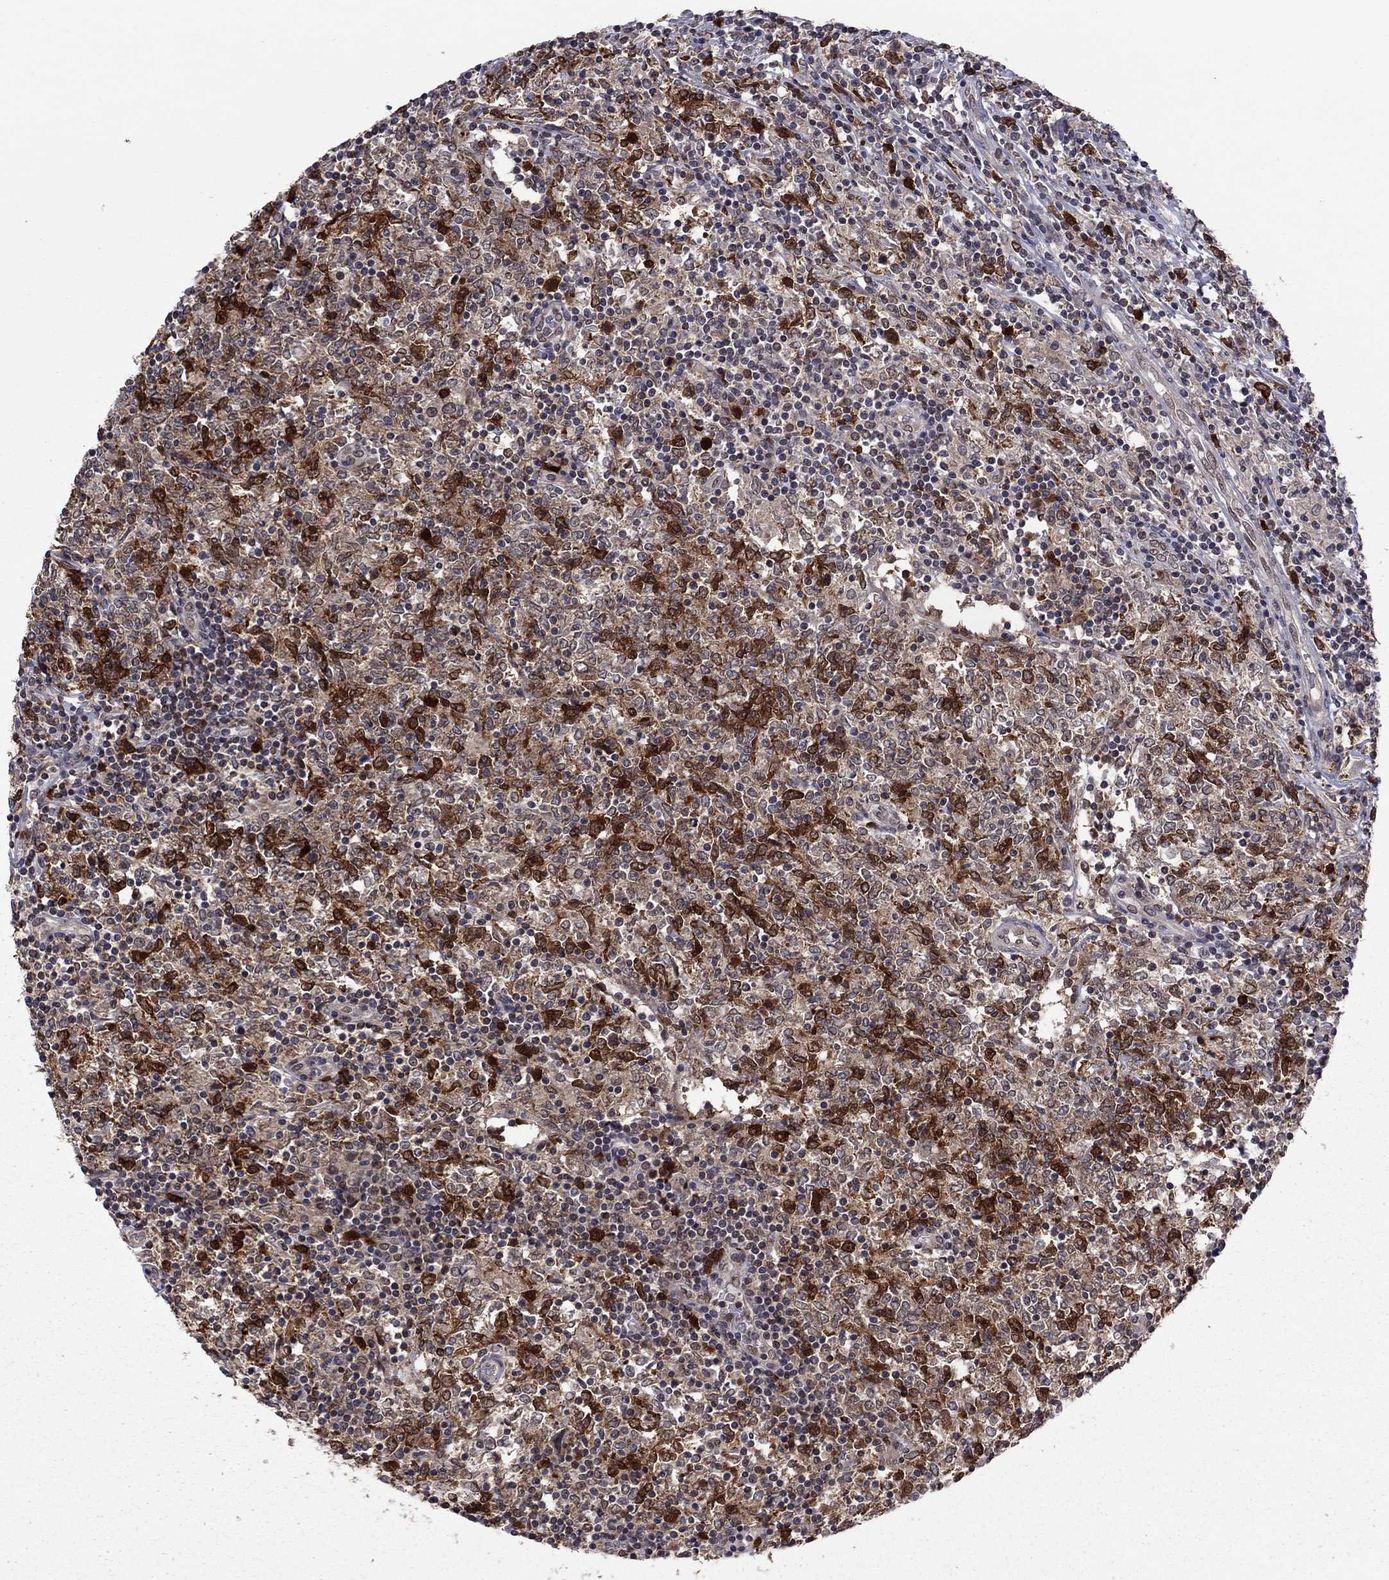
{"staining": {"intensity": "strong", "quantity": "25%-75%", "location": "cytoplasmic/membranous"}, "tissue": "lymphoma", "cell_type": "Tumor cells", "image_type": "cancer", "snomed": [{"axis": "morphology", "description": "Malignant lymphoma, non-Hodgkin's type, High grade"}, {"axis": "topography", "description": "Lymph node"}], "caption": "A high-resolution image shows immunohistochemistry staining of high-grade malignant lymphoma, non-Hodgkin's type, which shows strong cytoplasmic/membranous expression in approximately 25%-75% of tumor cells.", "gene": "GPAA1", "patient": {"sex": "female", "age": 84}}